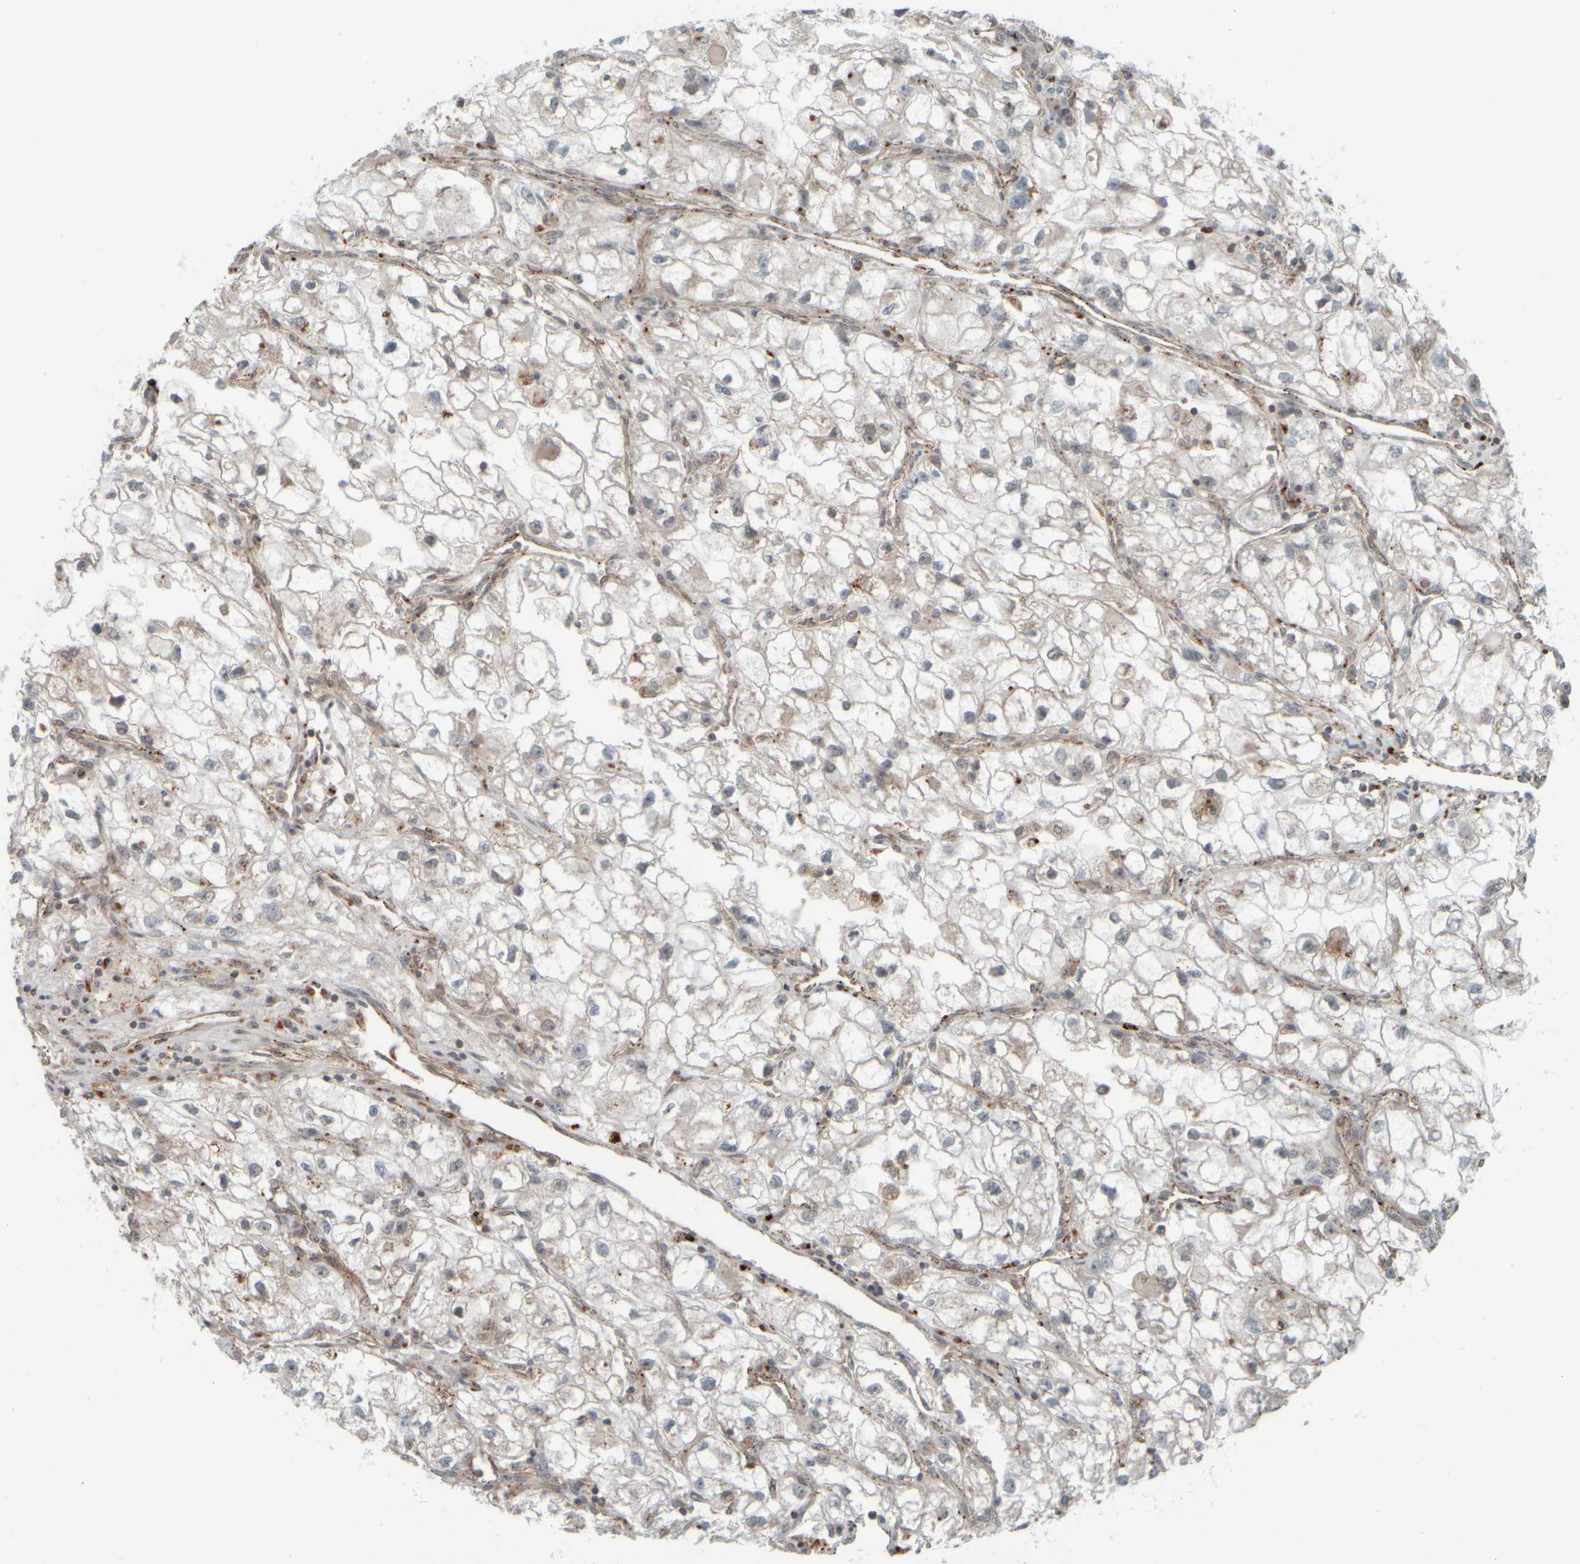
{"staining": {"intensity": "negative", "quantity": "none", "location": "none"}, "tissue": "renal cancer", "cell_type": "Tumor cells", "image_type": "cancer", "snomed": [{"axis": "morphology", "description": "Adenocarcinoma, NOS"}, {"axis": "topography", "description": "Kidney"}], "caption": "An image of renal adenocarcinoma stained for a protein displays no brown staining in tumor cells. (DAB (3,3'-diaminobenzidine) immunohistochemistry with hematoxylin counter stain).", "gene": "GIGYF1", "patient": {"sex": "female", "age": 70}}